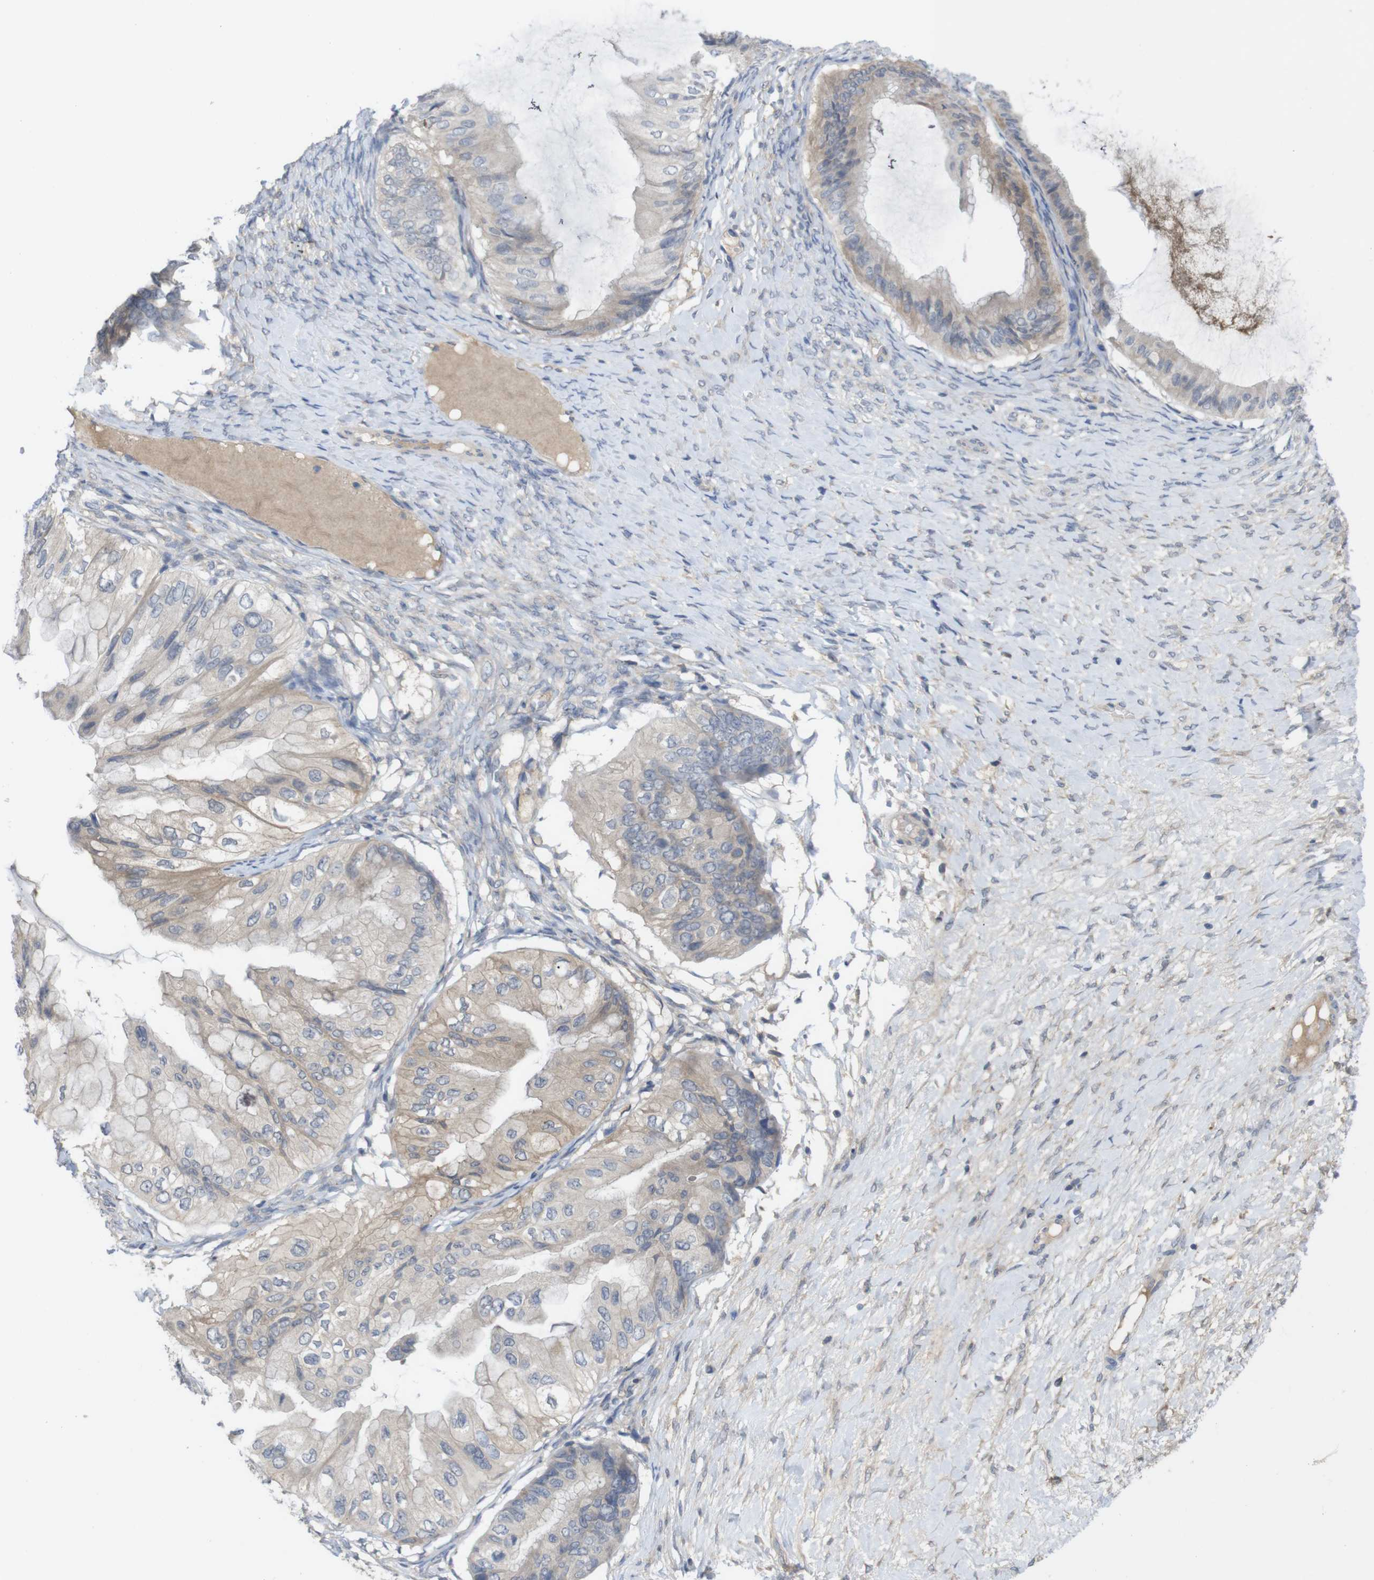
{"staining": {"intensity": "weak", "quantity": "25%-75%", "location": "cytoplasmic/membranous"}, "tissue": "ovarian cancer", "cell_type": "Tumor cells", "image_type": "cancer", "snomed": [{"axis": "morphology", "description": "Cystadenocarcinoma, mucinous, NOS"}, {"axis": "topography", "description": "Ovary"}], "caption": "Brown immunohistochemical staining in human ovarian cancer demonstrates weak cytoplasmic/membranous positivity in about 25%-75% of tumor cells. Nuclei are stained in blue.", "gene": "BCAR3", "patient": {"sex": "female", "age": 61}}